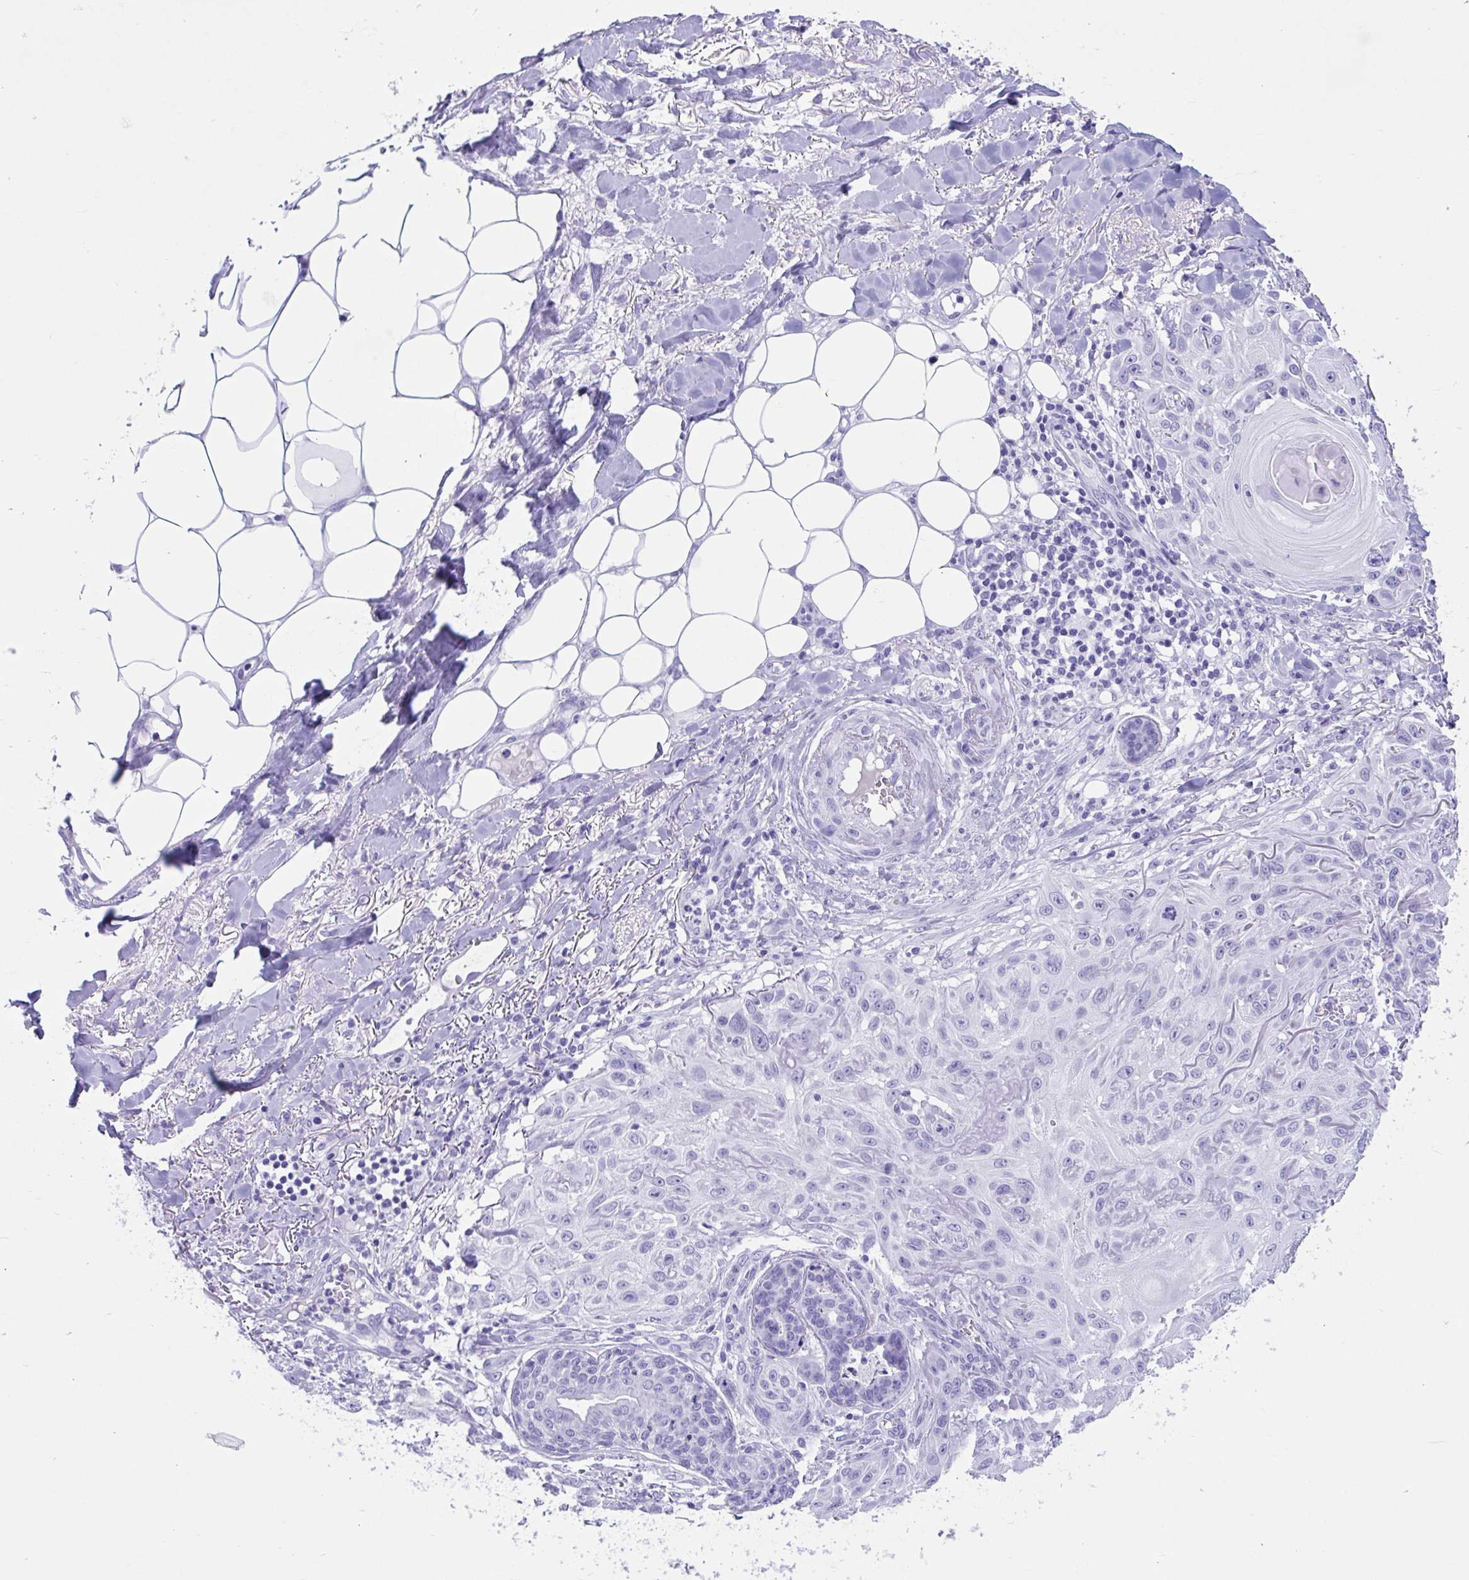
{"staining": {"intensity": "negative", "quantity": "none", "location": "none"}, "tissue": "skin cancer", "cell_type": "Tumor cells", "image_type": "cancer", "snomed": [{"axis": "morphology", "description": "Squamous cell carcinoma, NOS"}, {"axis": "topography", "description": "Skin"}], "caption": "Squamous cell carcinoma (skin) was stained to show a protein in brown. There is no significant positivity in tumor cells.", "gene": "TMEM35A", "patient": {"sex": "female", "age": 91}}